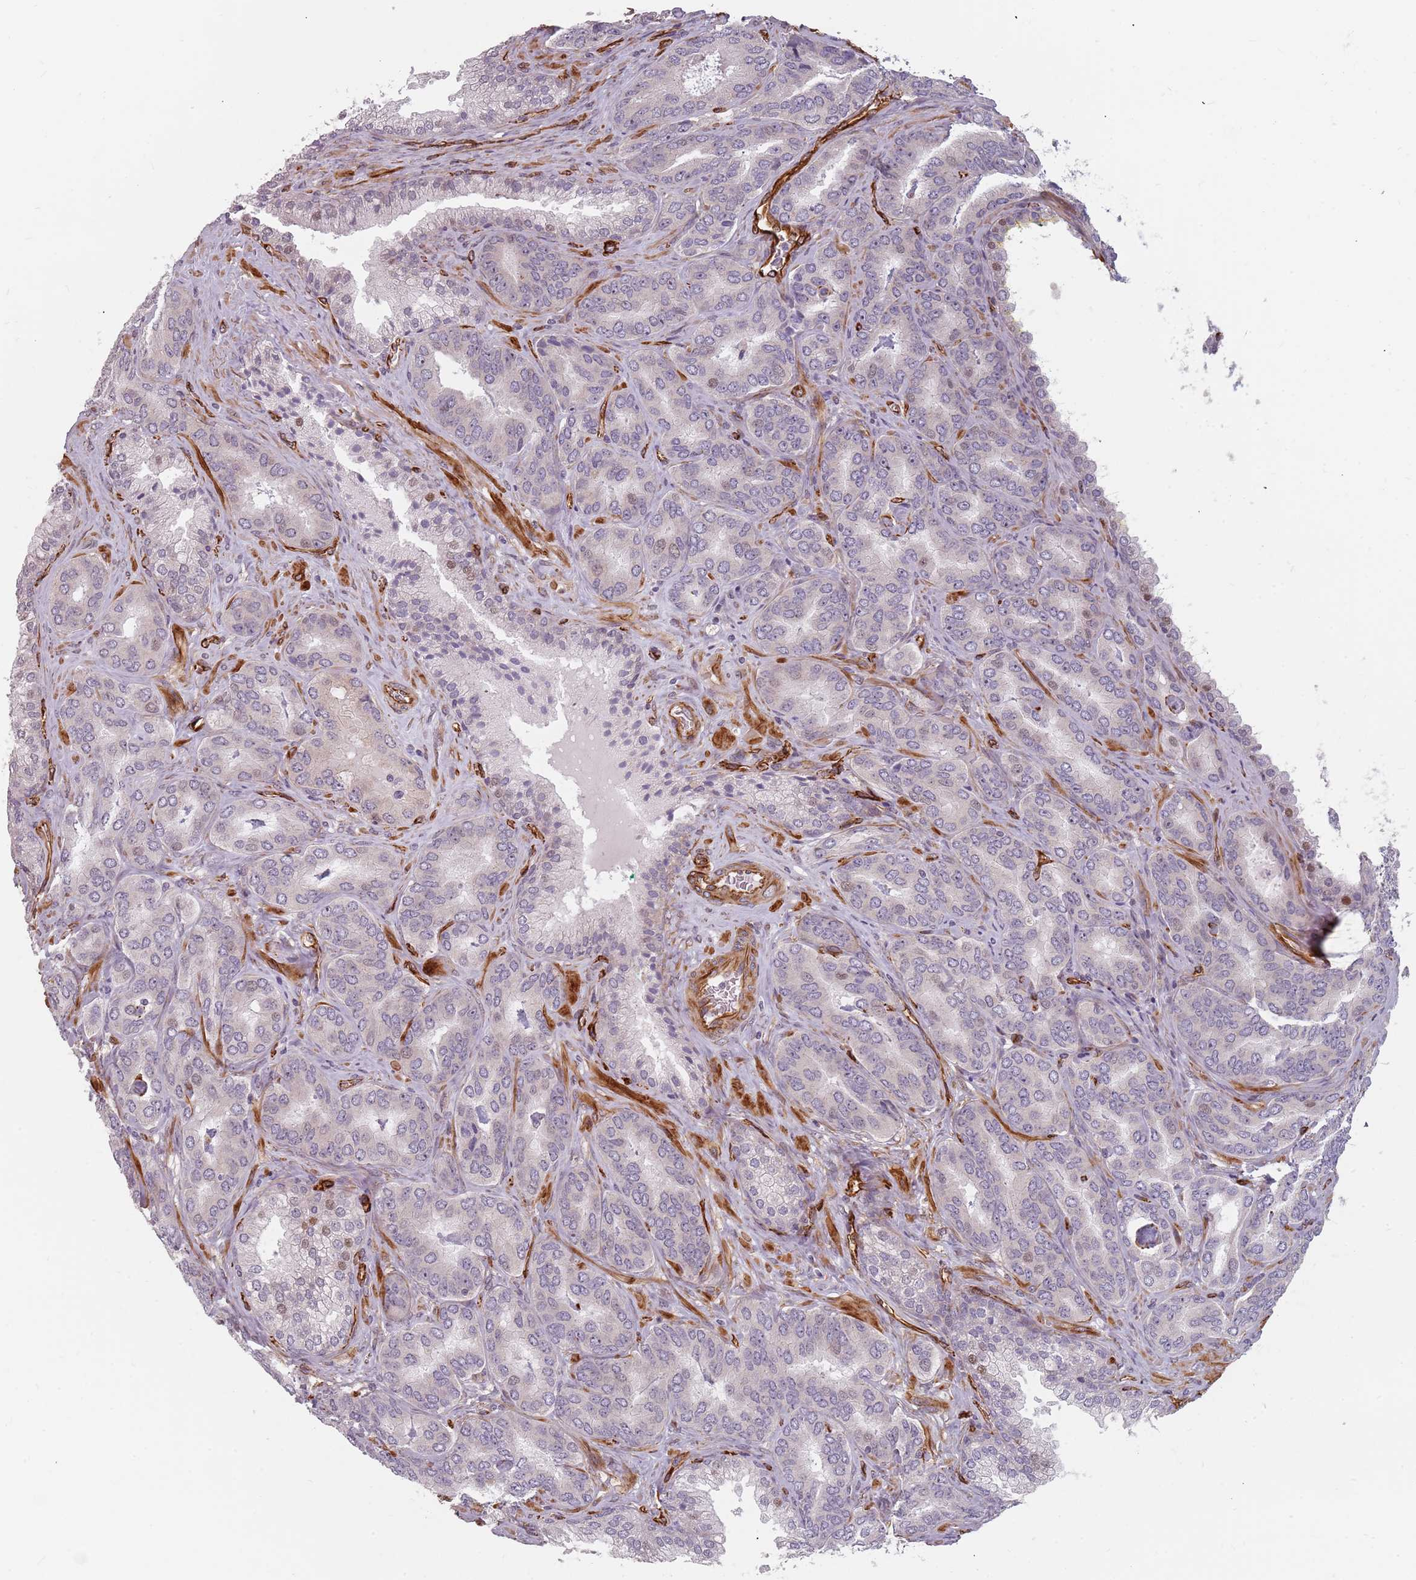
{"staining": {"intensity": "weak", "quantity": "25%-75%", "location": "cytoplasmic/membranous,nuclear"}, "tissue": "prostate cancer", "cell_type": "Tumor cells", "image_type": "cancer", "snomed": [{"axis": "morphology", "description": "Adenocarcinoma, High grade"}, {"axis": "topography", "description": "Prostate"}], "caption": "Adenocarcinoma (high-grade) (prostate) stained for a protein (brown) demonstrates weak cytoplasmic/membranous and nuclear positive staining in about 25%-75% of tumor cells.", "gene": "GAS2L3", "patient": {"sex": "male", "age": 72}}